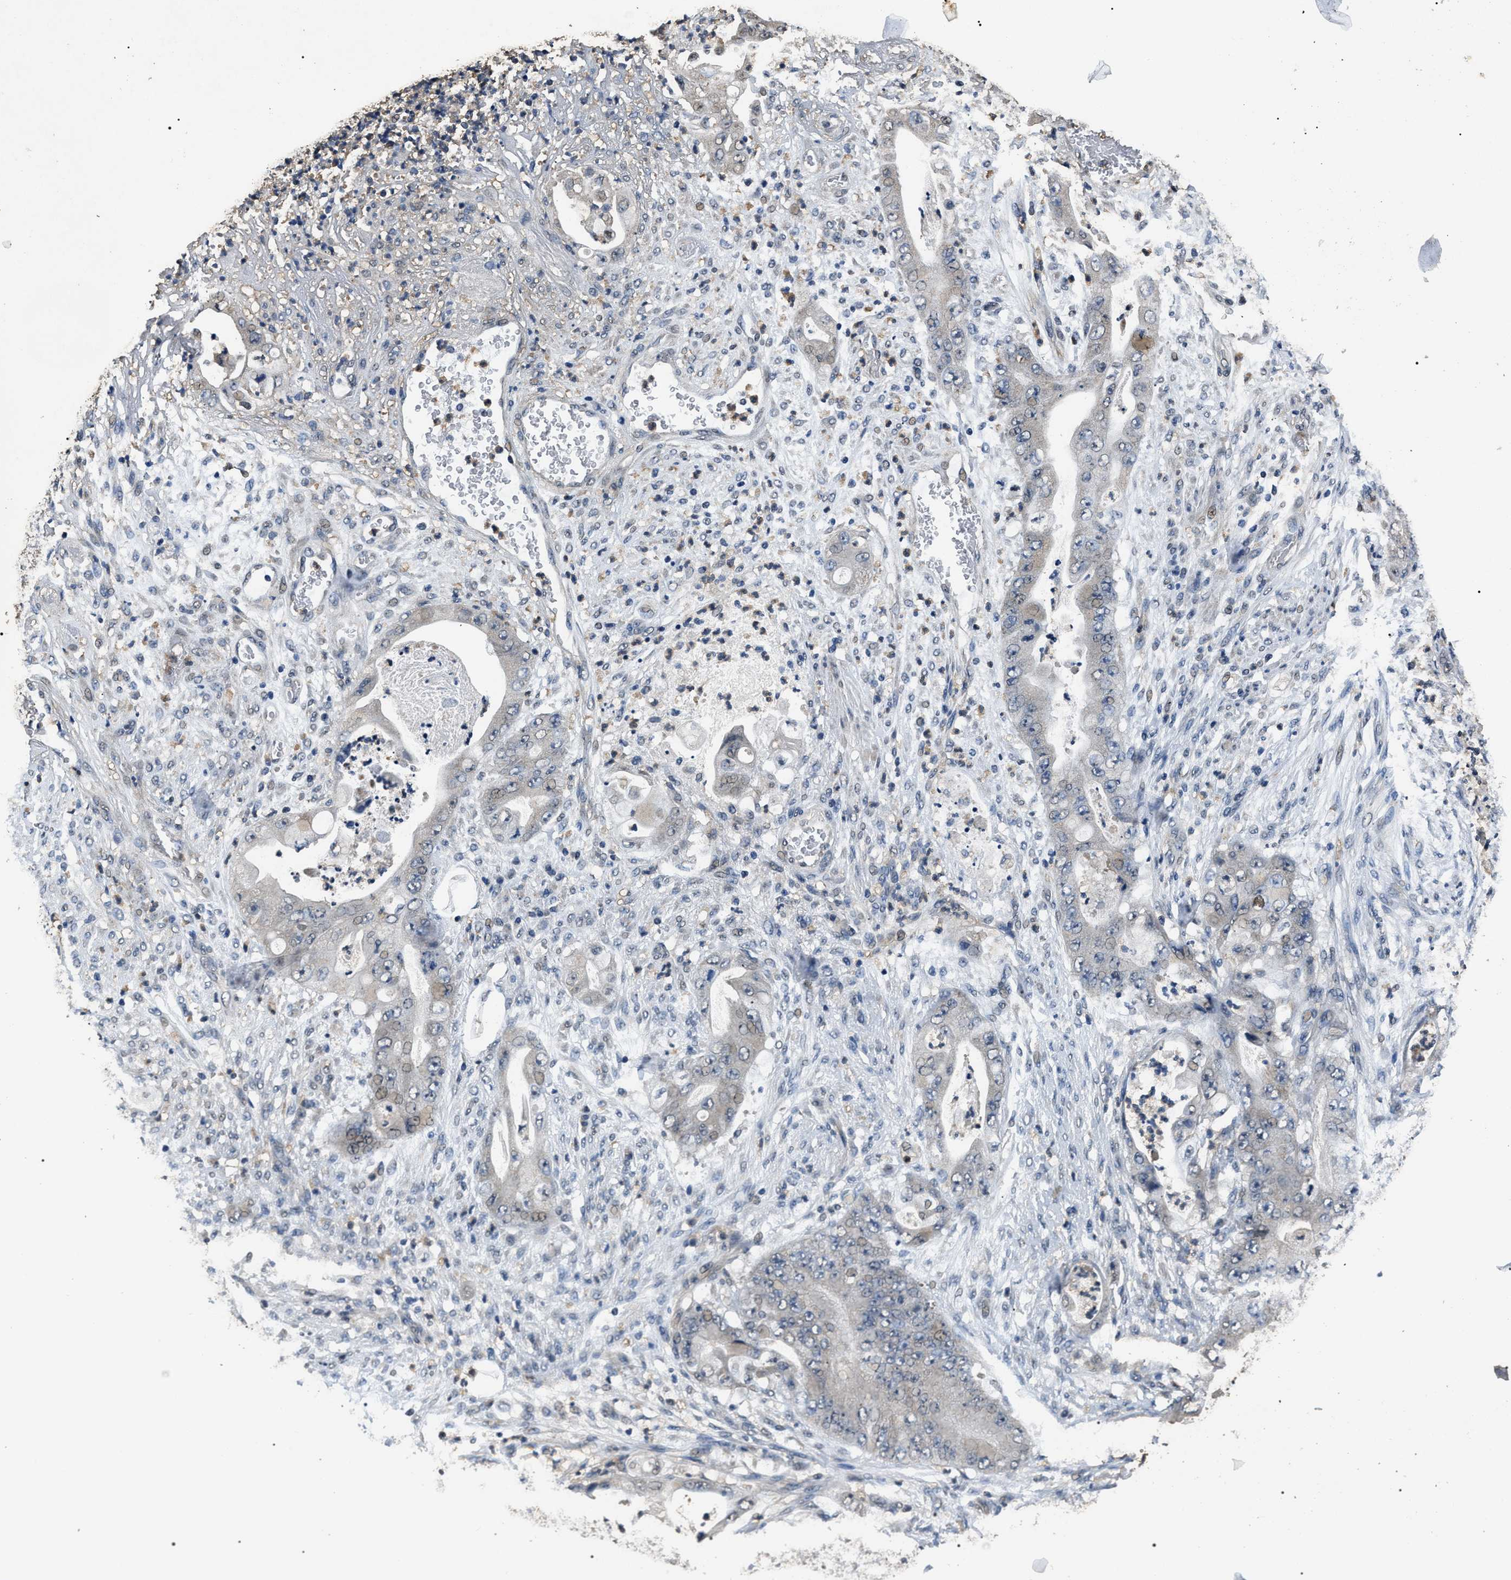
{"staining": {"intensity": "negative", "quantity": "none", "location": "none"}, "tissue": "stomach cancer", "cell_type": "Tumor cells", "image_type": "cancer", "snomed": [{"axis": "morphology", "description": "Adenocarcinoma, NOS"}, {"axis": "topography", "description": "Stomach"}], "caption": "High magnification brightfield microscopy of stomach adenocarcinoma stained with DAB (brown) and counterstained with hematoxylin (blue): tumor cells show no significant positivity.", "gene": "PSMD8", "patient": {"sex": "female", "age": 73}}